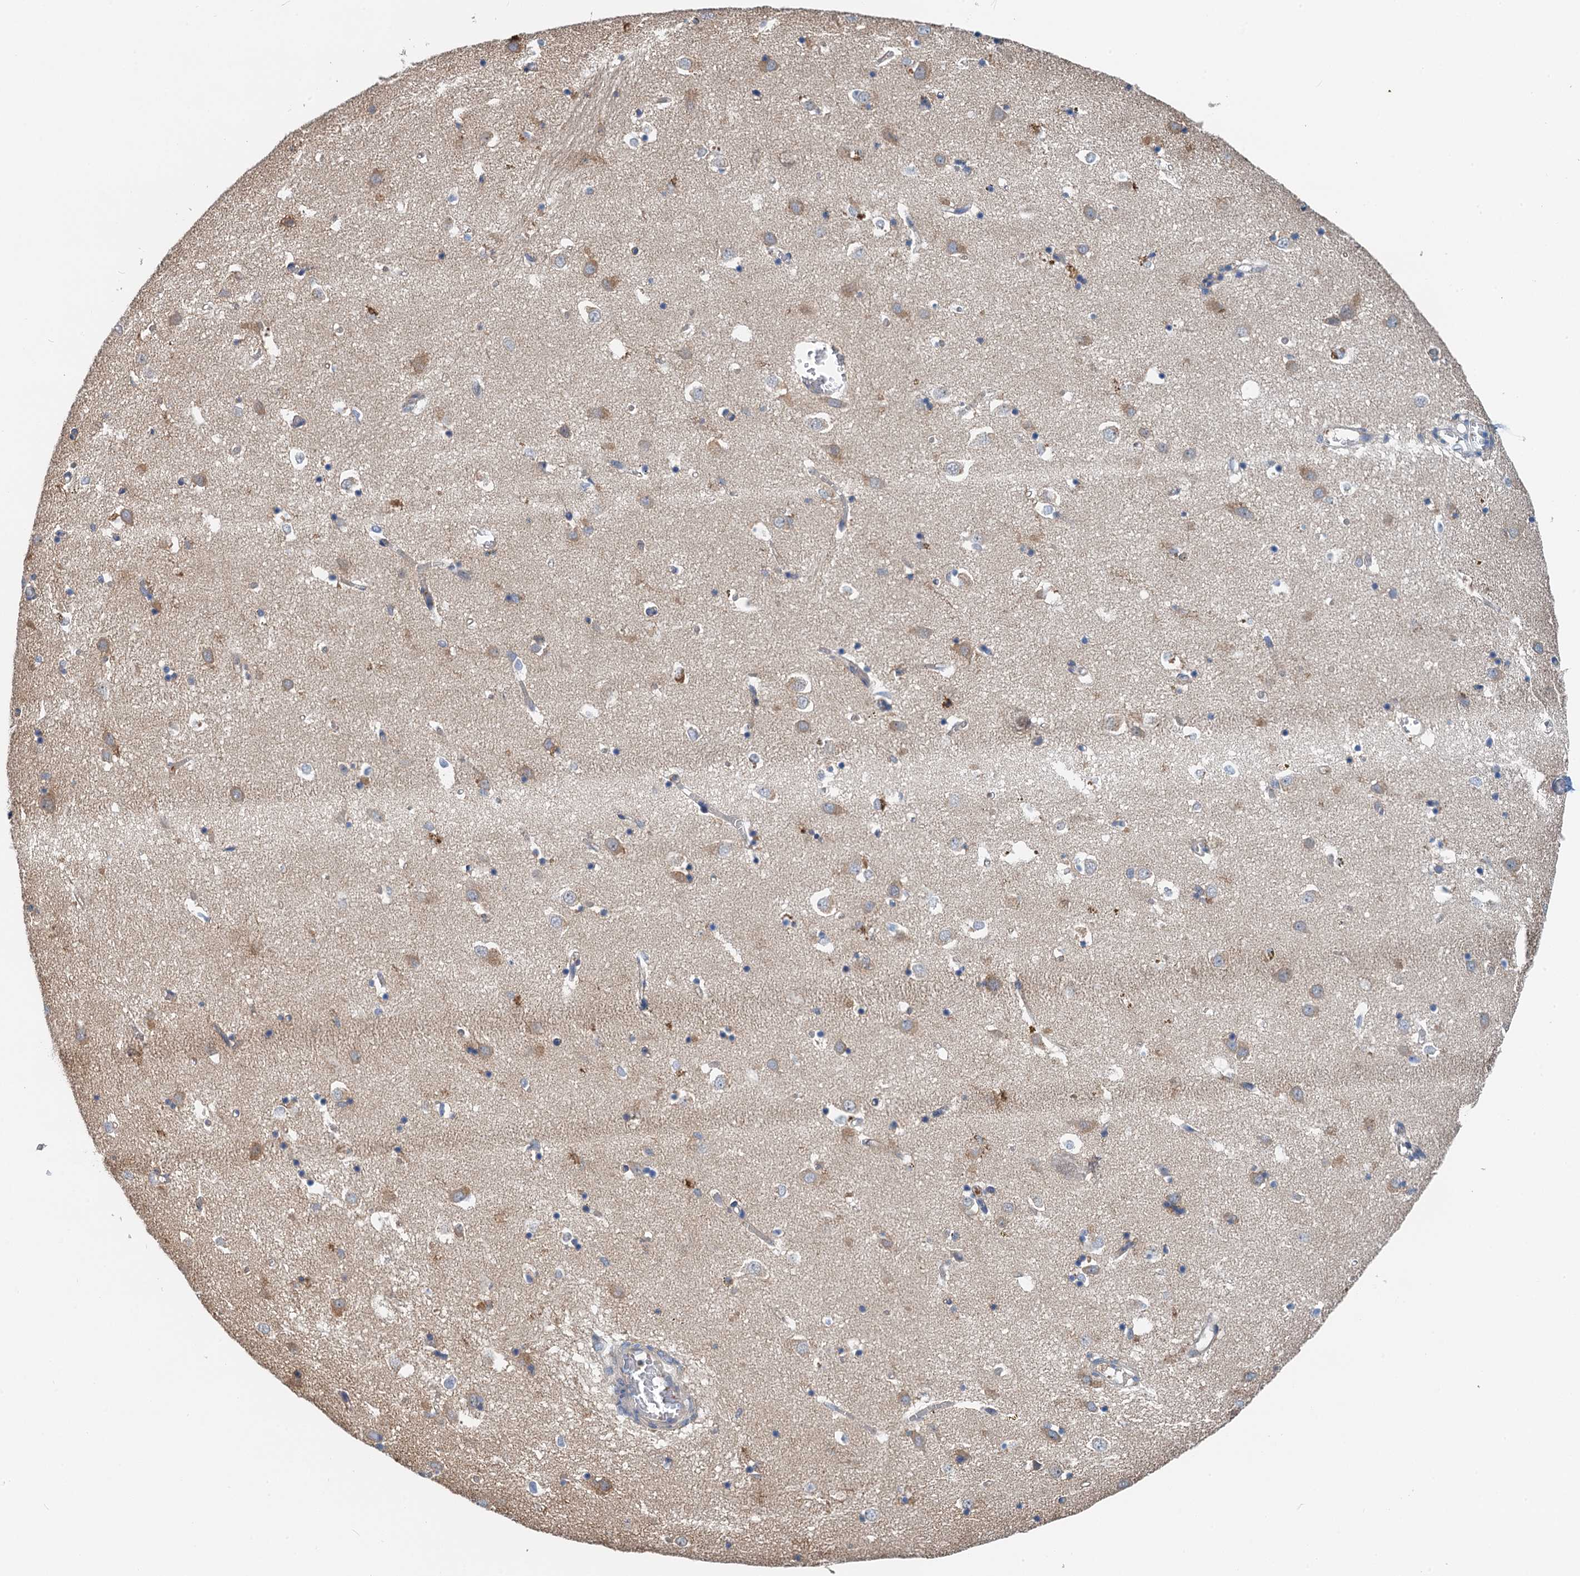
{"staining": {"intensity": "weak", "quantity": "<25%", "location": "cytoplasmic/membranous"}, "tissue": "caudate", "cell_type": "Glial cells", "image_type": "normal", "snomed": [{"axis": "morphology", "description": "Normal tissue, NOS"}, {"axis": "topography", "description": "Lateral ventricle wall"}], "caption": "Glial cells show no significant protein positivity in normal caudate. Brightfield microscopy of immunohistochemistry (IHC) stained with DAB (brown) and hematoxylin (blue), captured at high magnification.", "gene": "ZNF606", "patient": {"sex": "male", "age": 70}}